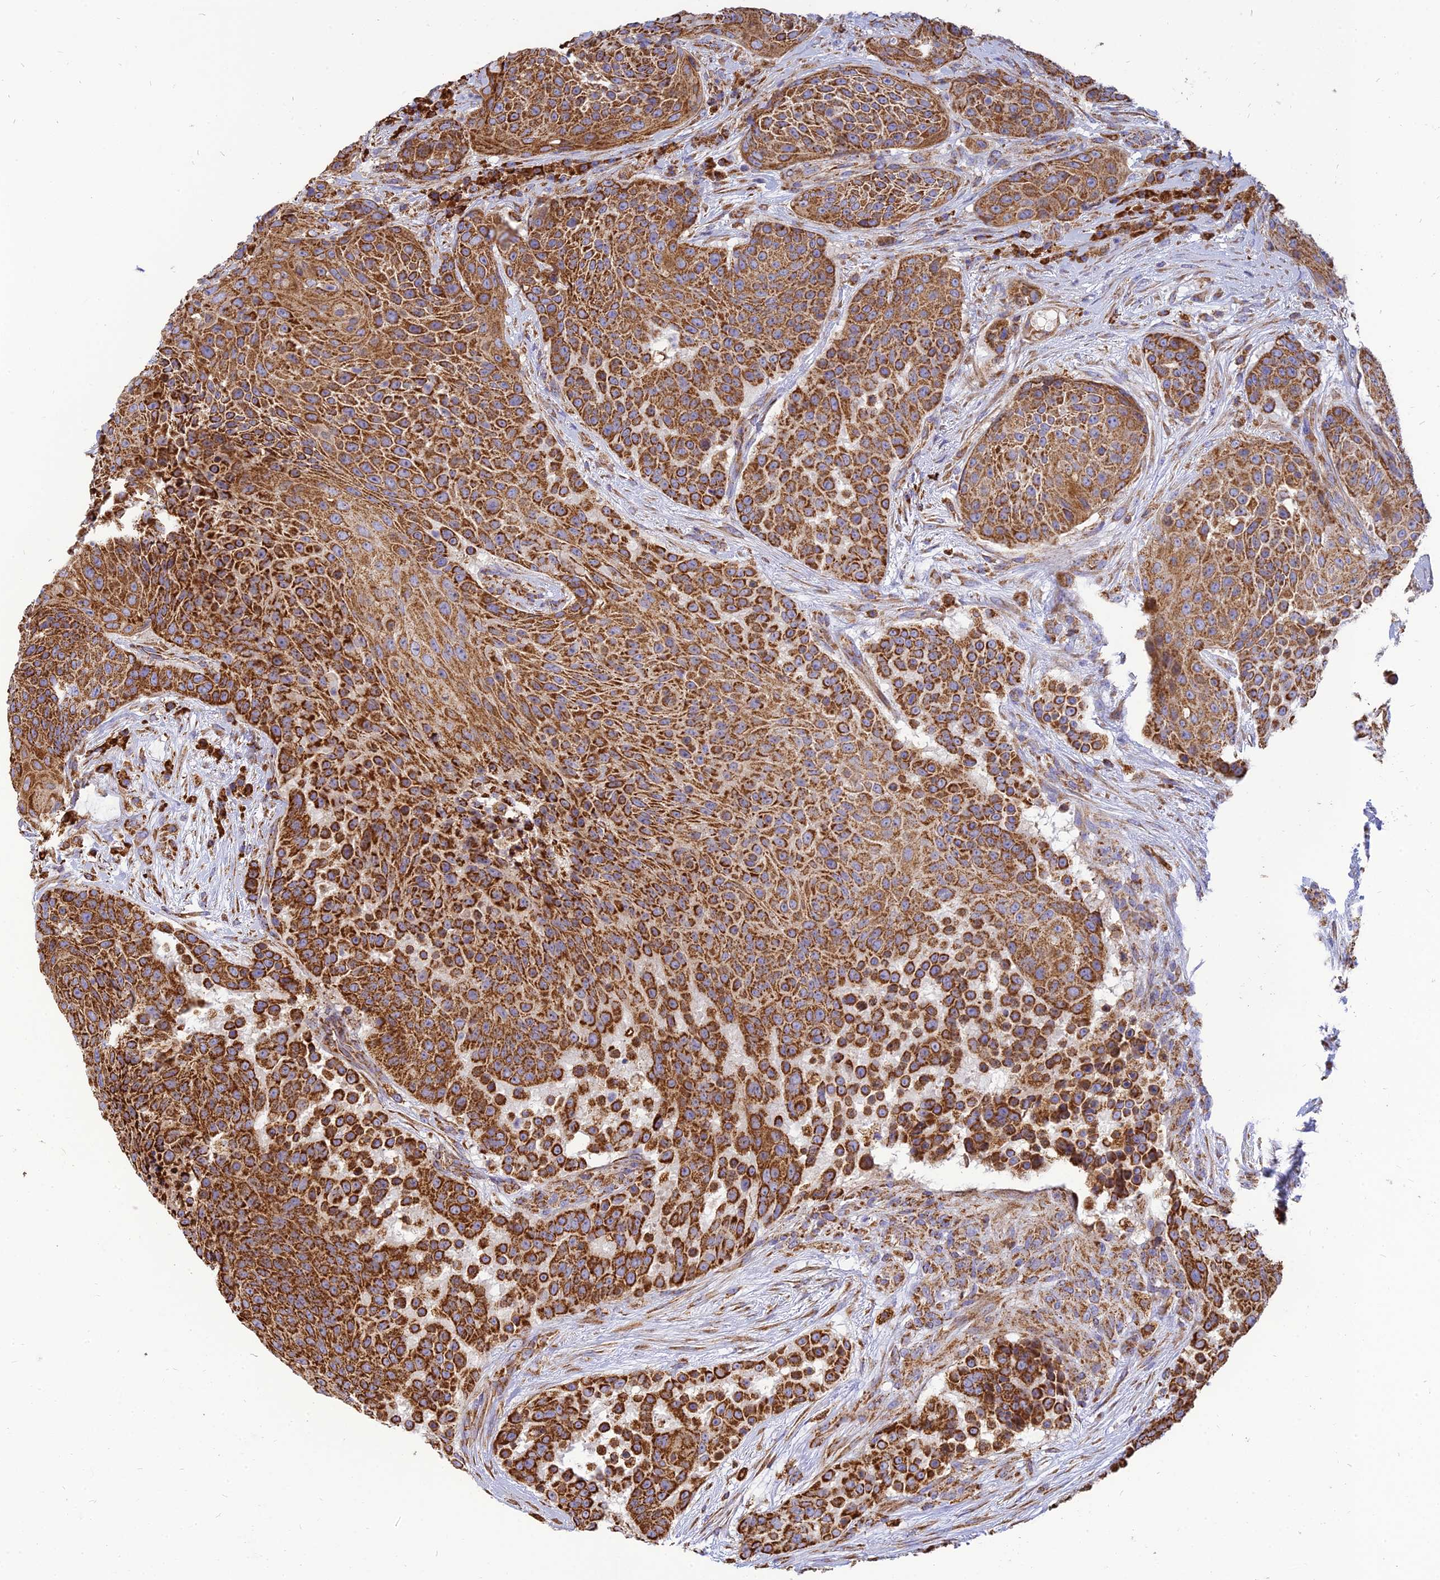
{"staining": {"intensity": "strong", "quantity": ">75%", "location": "cytoplasmic/membranous"}, "tissue": "urothelial cancer", "cell_type": "Tumor cells", "image_type": "cancer", "snomed": [{"axis": "morphology", "description": "Urothelial carcinoma, High grade"}, {"axis": "topography", "description": "Urinary bladder"}], "caption": "Human urothelial cancer stained with a brown dye exhibits strong cytoplasmic/membranous positive staining in about >75% of tumor cells.", "gene": "THUMPD2", "patient": {"sex": "female", "age": 63}}